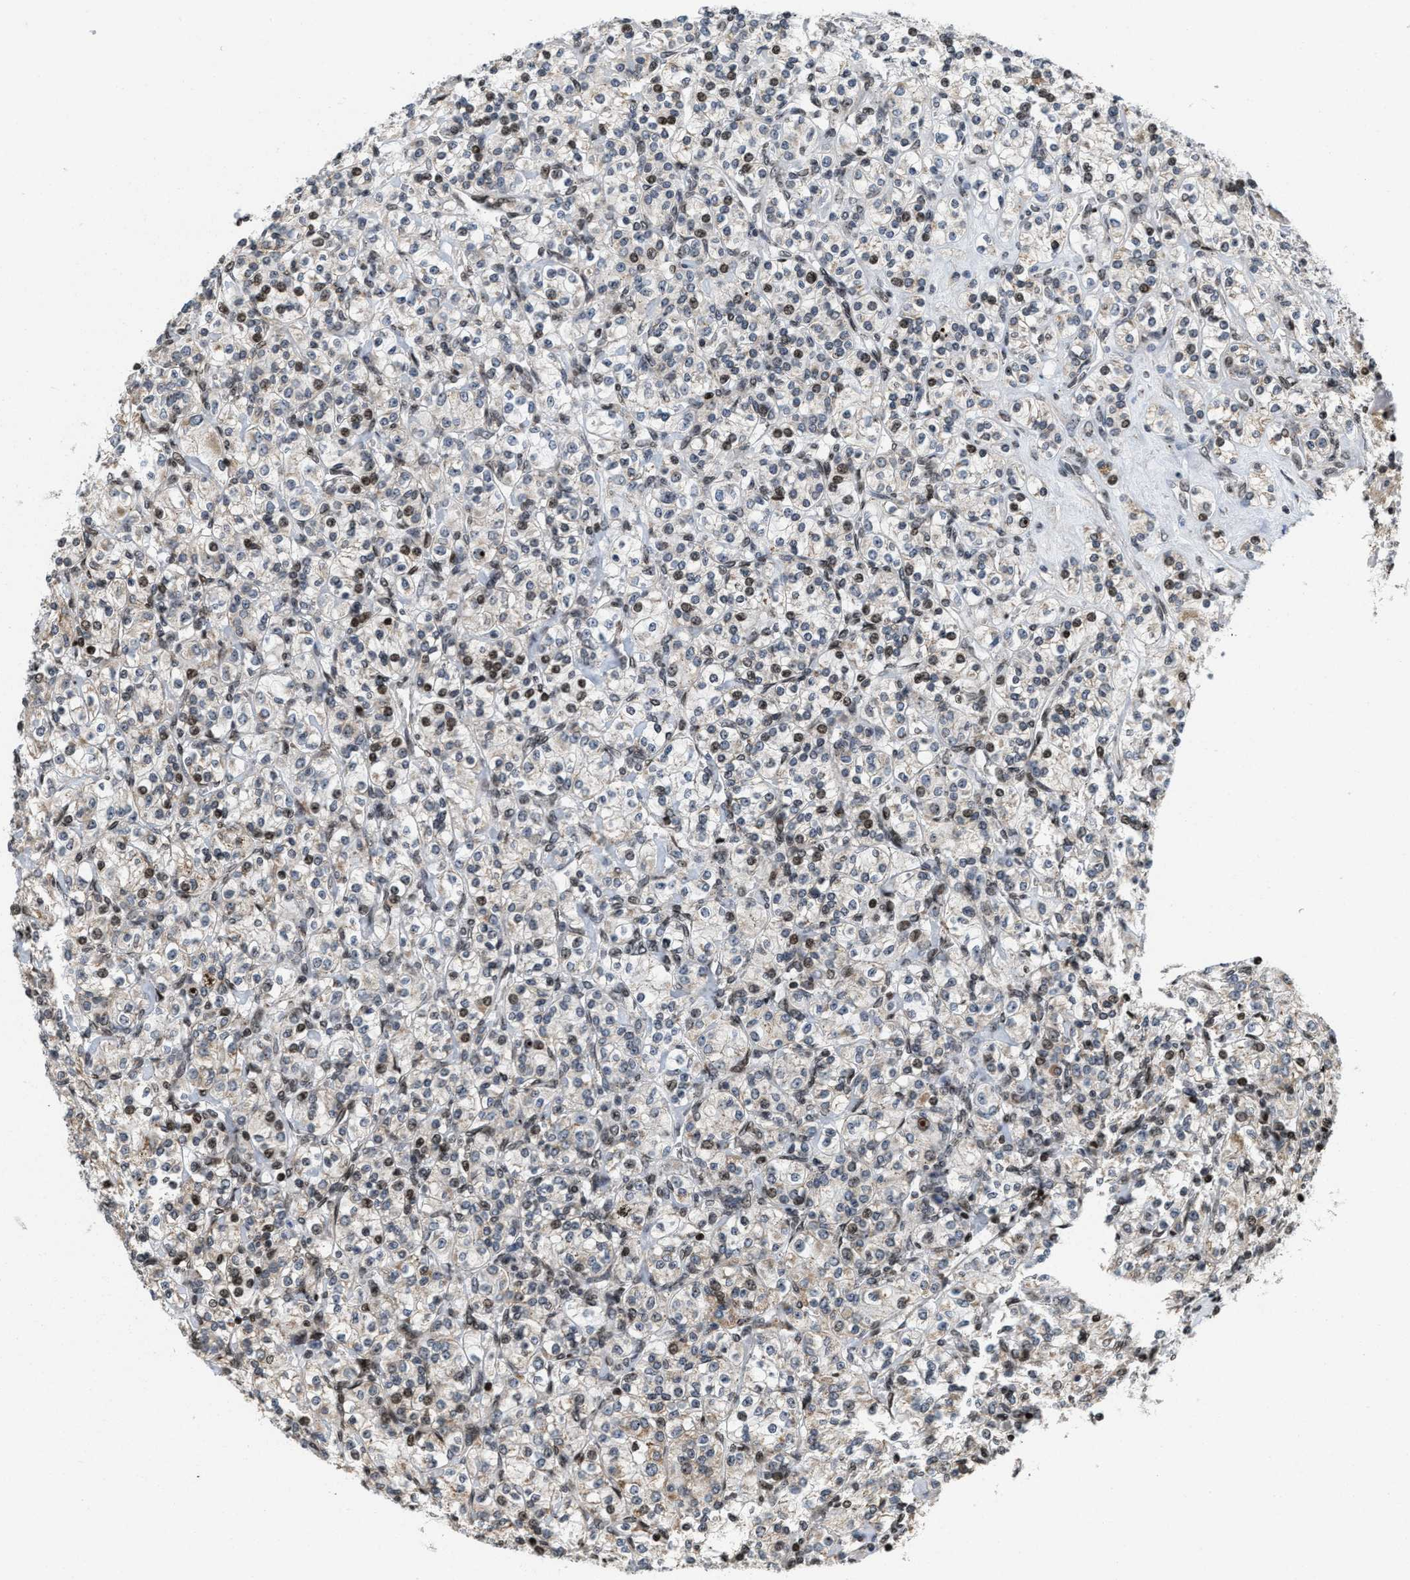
{"staining": {"intensity": "moderate", "quantity": "25%-75%", "location": "nuclear"}, "tissue": "renal cancer", "cell_type": "Tumor cells", "image_type": "cancer", "snomed": [{"axis": "morphology", "description": "Adenocarcinoma, NOS"}, {"axis": "topography", "description": "Kidney"}], "caption": "Brown immunohistochemical staining in renal adenocarcinoma displays moderate nuclear staining in approximately 25%-75% of tumor cells. The staining was performed using DAB, with brown indicating positive protein expression. Nuclei are stained blue with hematoxylin.", "gene": "PDZD2", "patient": {"sex": "male", "age": 77}}